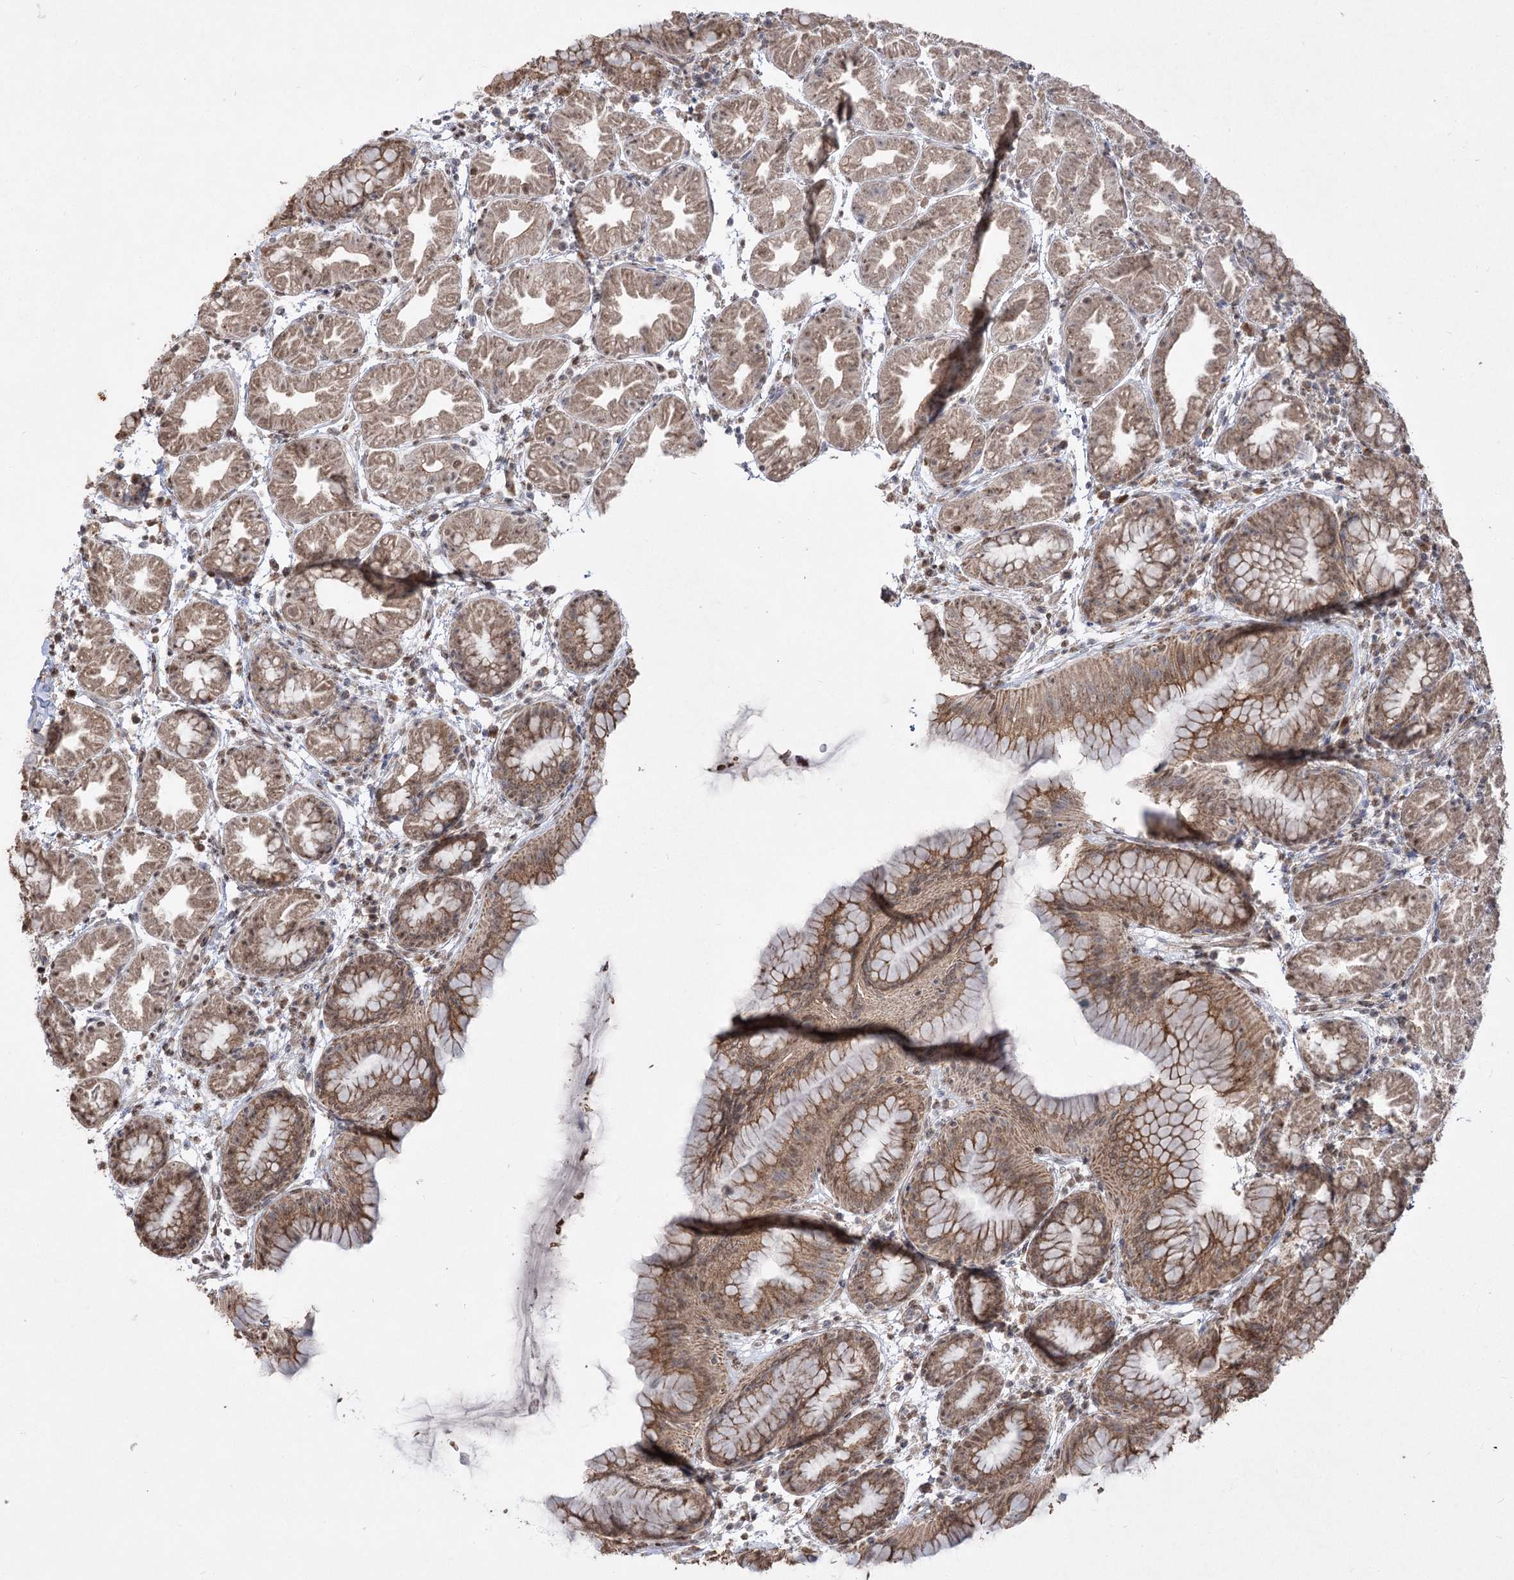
{"staining": {"intensity": "moderate", "quantity": ">75%", "location": "cytoplasmic/membranous,nuclear"}, "tissue": "stomach", "cell_type": "Glandular cells", "image_type": "normal", "snomed": [{"axis": "morphology", "description": "Normal tissue, NOS"}, {"axis": "topography", "description": "Stomach"}], "caption": "Glandular cells exhibit moderate cytoplasmic/membranous,nuclear staining in approximately >75% of cells in unremarkable stomach.", "gene": "ZSCAN23", "patient": {"sex": "female", "age": 79}}